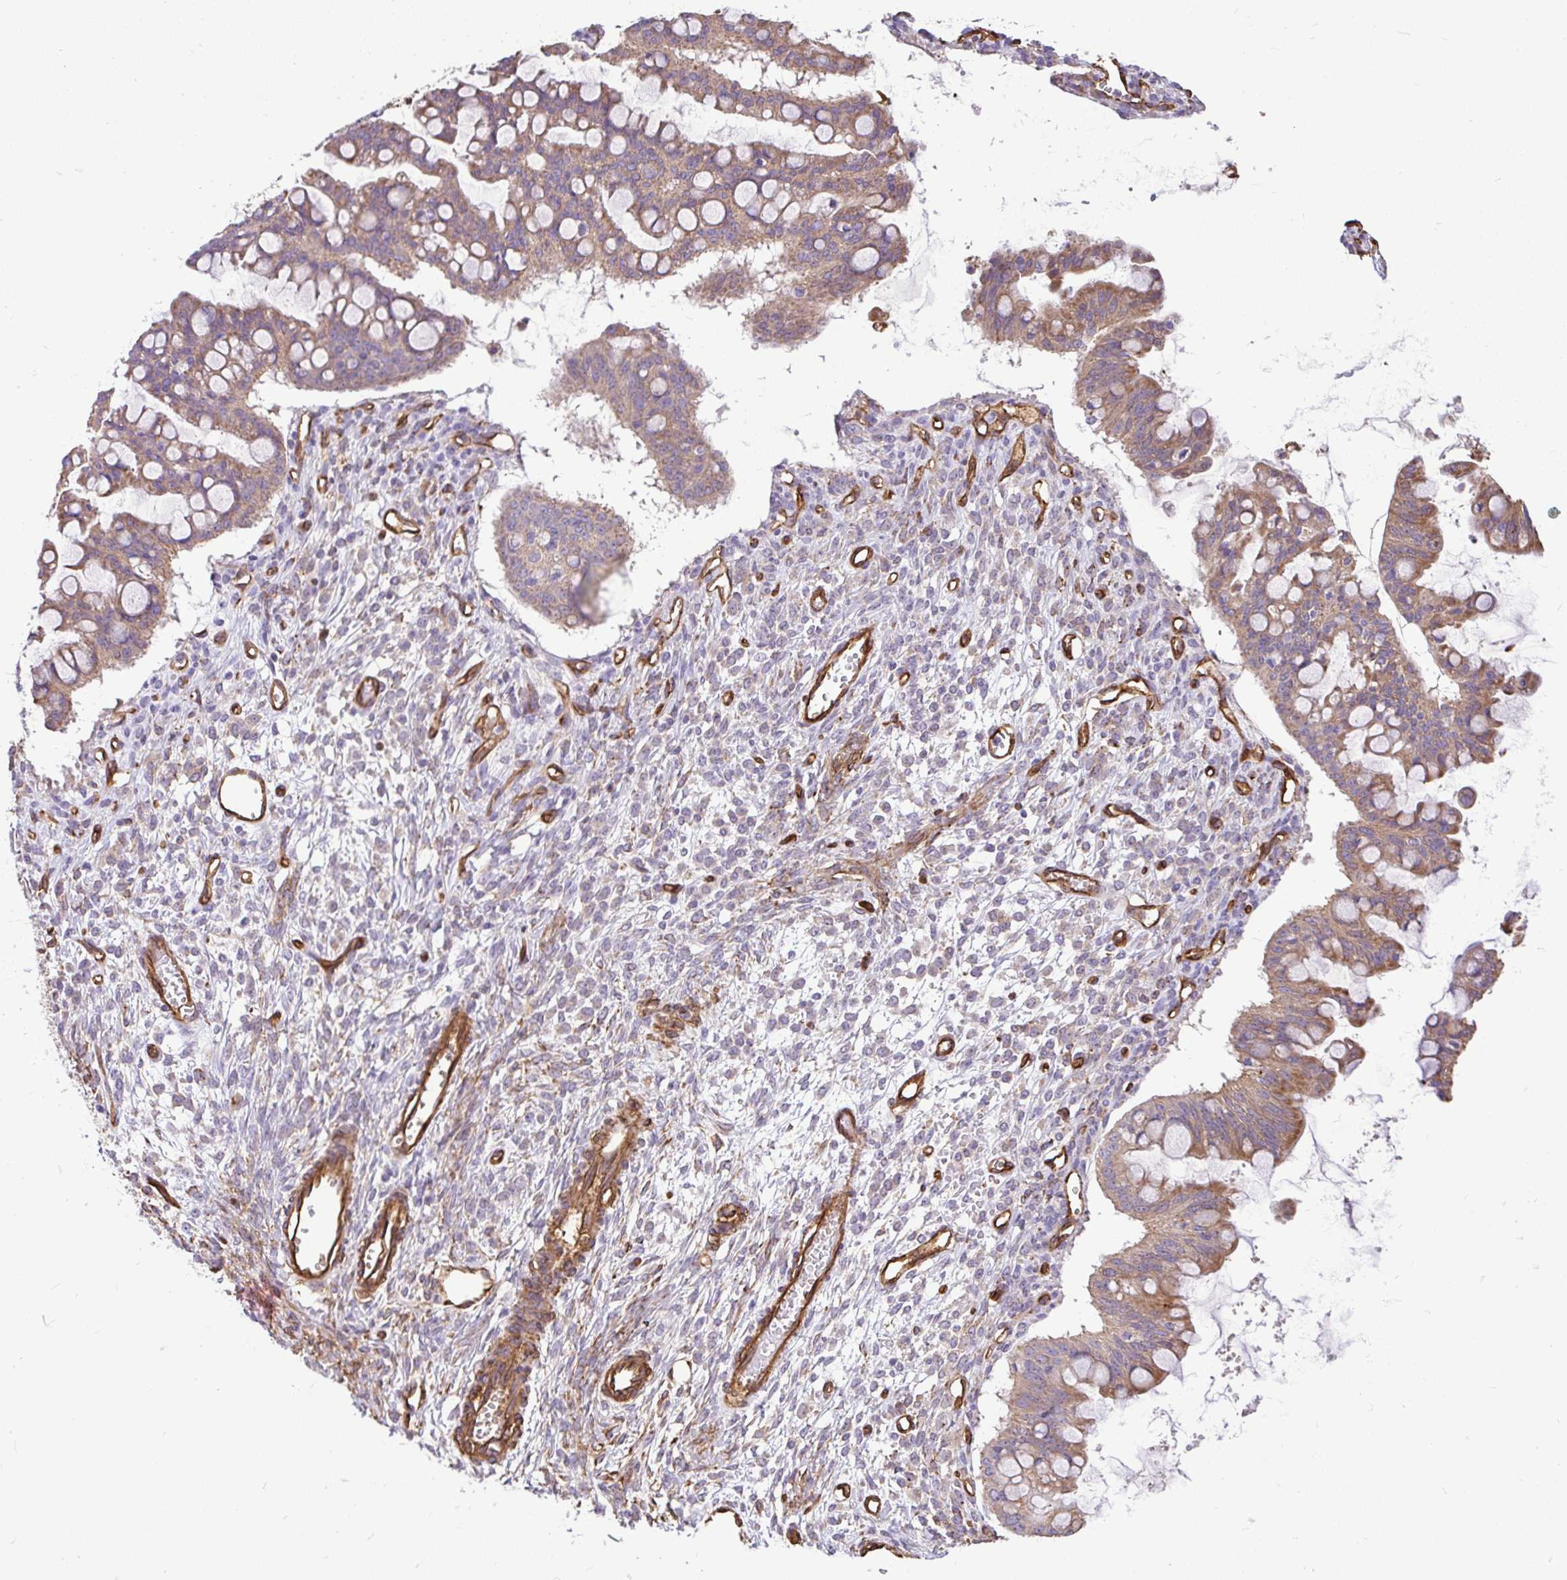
{"staining": {"intensity": "moderate", "quantity": ">75%", "location": "cytoplasmic/membranous"}, "tissue": "ovarian cancer", "cell_type": "Tumor cells", "image_type": "cancer", "snomed": [{"axis": "morphology", "description": "Cystadenocarcinoma, mucinous, NOS"}, {"axis": "topography", "description": "Ovary"}], "caption": "Protein expression analysis of ovarian mucinous cystadenocarcinoma exhibits moderate cytoplasmic/membranous staining in about >75% of tumor cells. Immunohistochemistry (ihc) stains the protein in brown and the nuclei are stained blue.", "gene": "PTPRK", "patient": {"sex": "female", "age": 73}}